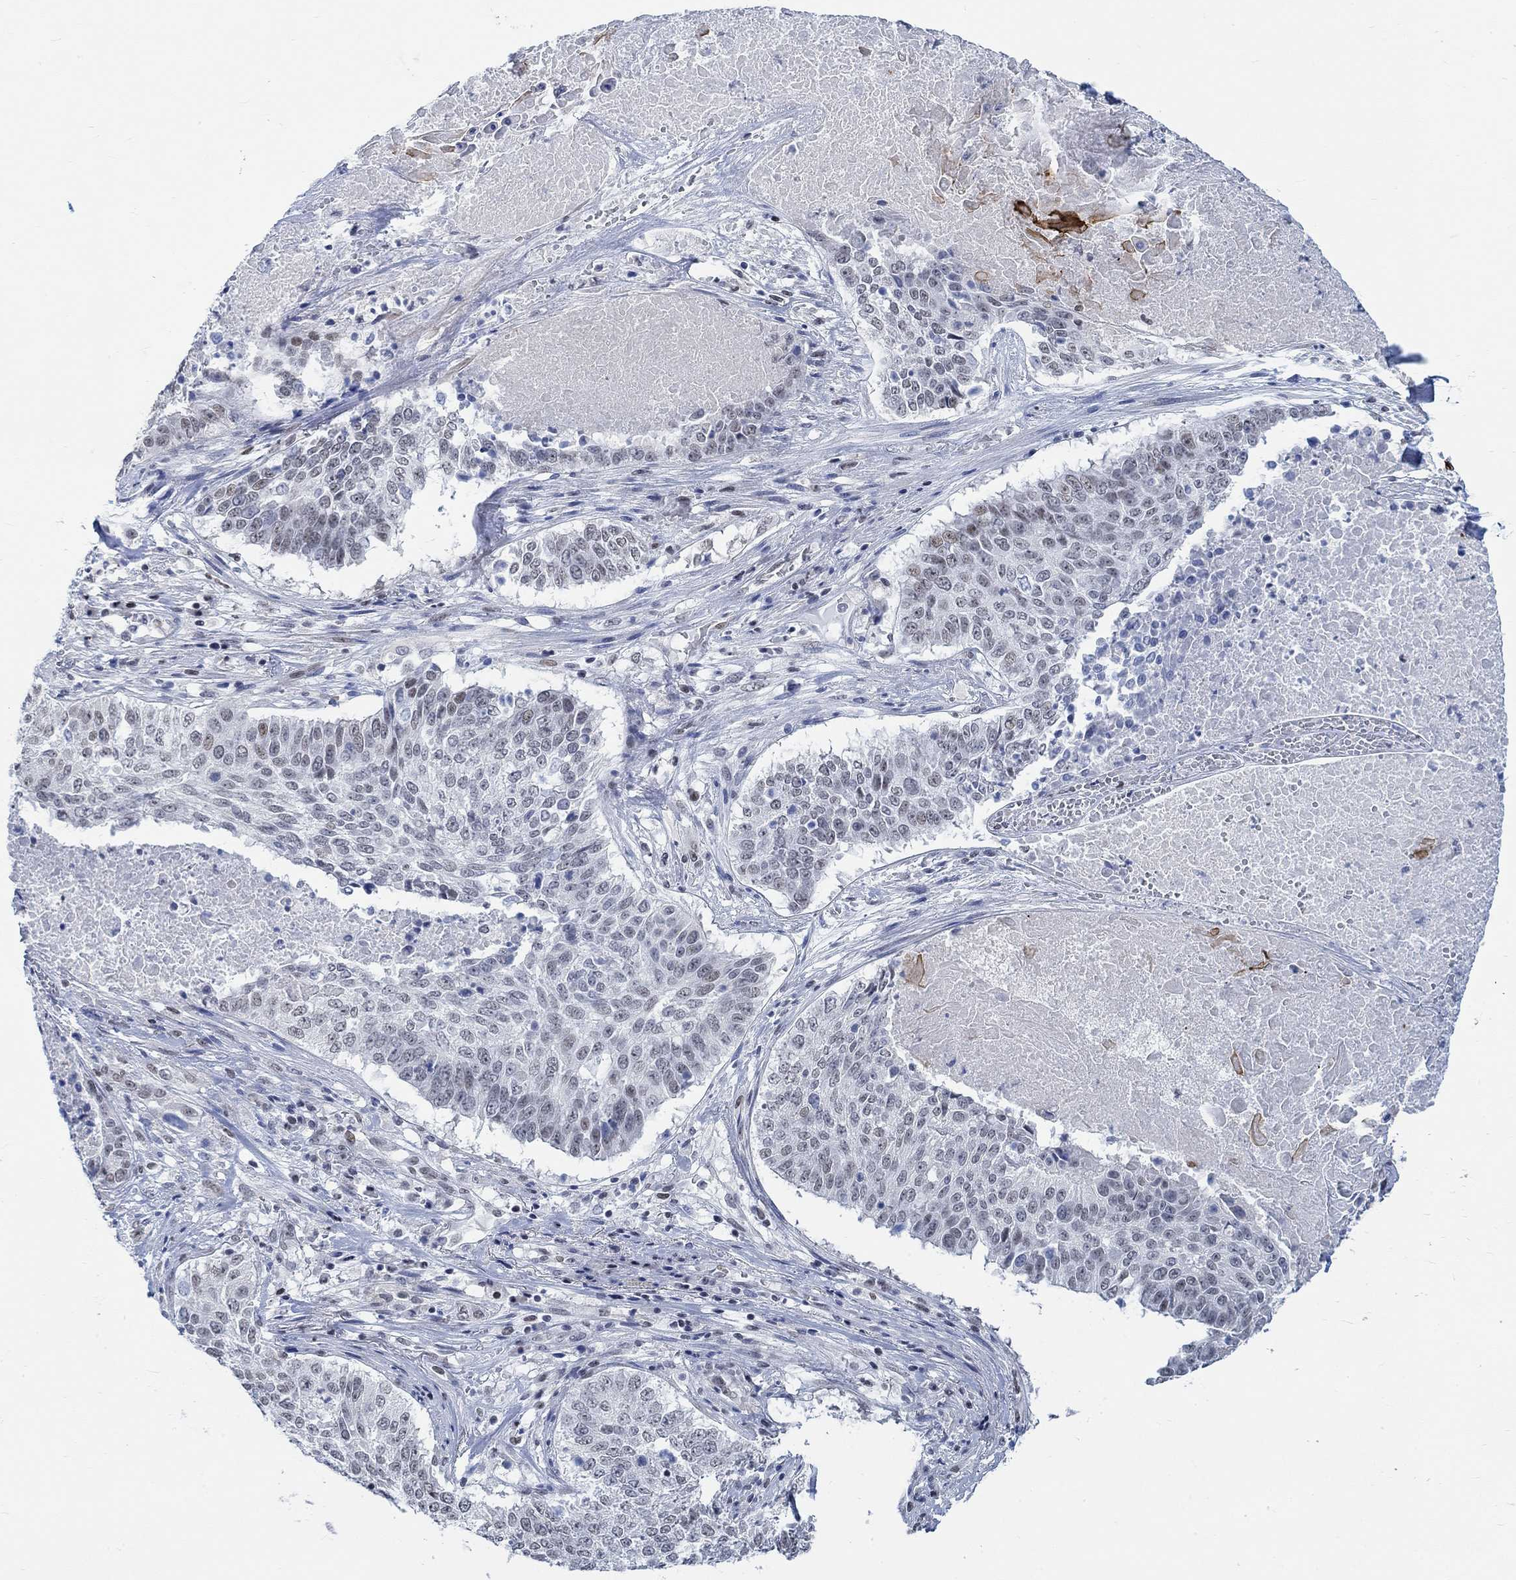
{"staining": {"intensity": "negative", "quantity": "none", "location": "none"}, "tissue": "lung cancer", "cell_type": "Tumor cells", "image_type": "cancer", "snomed": [{"axis": "morphology", "description": "Squamous cell carcinoma, NOS"}, {"axis": "topography", "description": "Lung"}], "caption": "An immunohistochemistry (IHC) histopathology image of lung cancer is shown. There is no staining in tumor cells of lung cancer. (DAB (3,3'-diaminobenzidine) immunohistochemistry (IHC) with hematoxylin counter stain).", "gene": "KCNH8", "patient": {"sex": "male", "age": 64}}